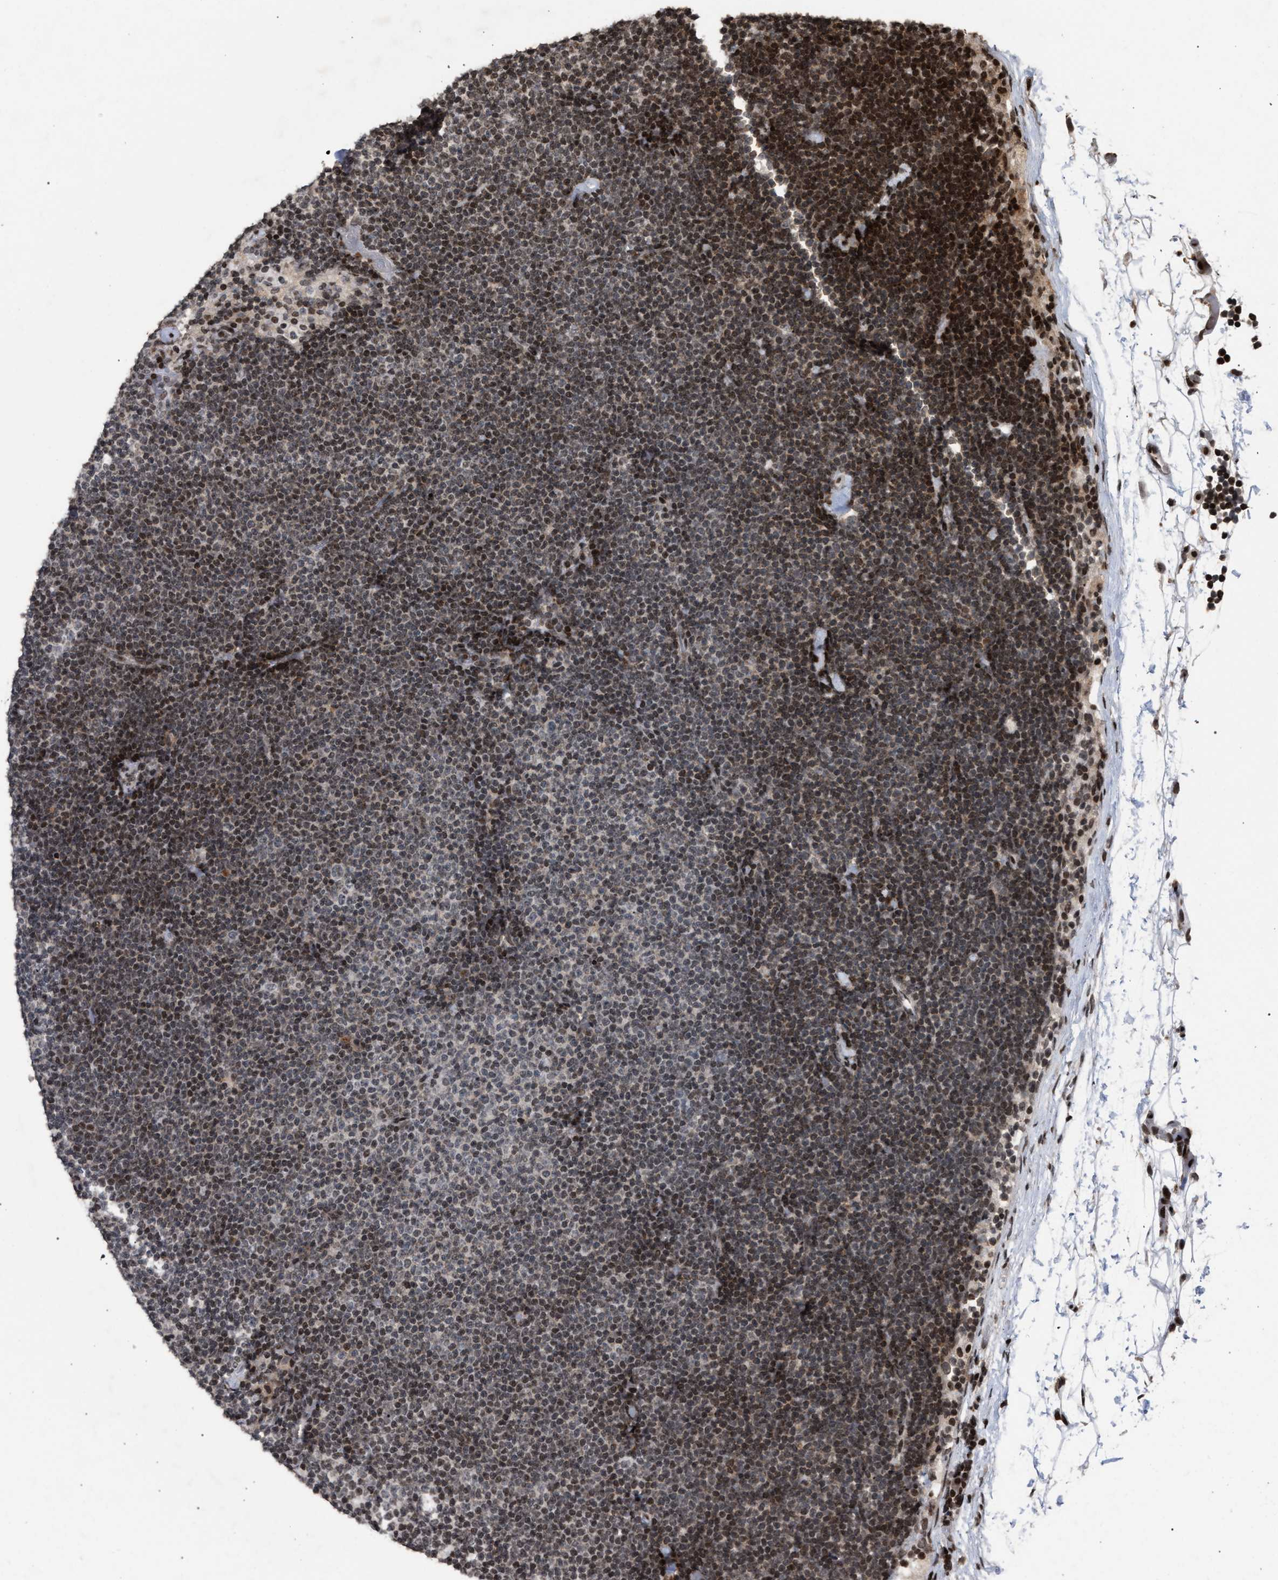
{"staining": {"intensity": "moderate", "quantity": ">75%", "location": "nuclear"}, "tissue": "lymphoma", "cell_type": "Tumor cells", "image_type": "cancer", "snomed": [{"axis": "morphology", "description": "Malignant lymphoma, non-Hodgkin's type, Low grade"}, {"axis": "topography", "description": "Lymph node"}], "caption": "Human lymphoma stained with a protein marker shows moderate staining in tumor cells.", "gene": "FOXD3", "patient": {"sex": "female", "age": 53}}